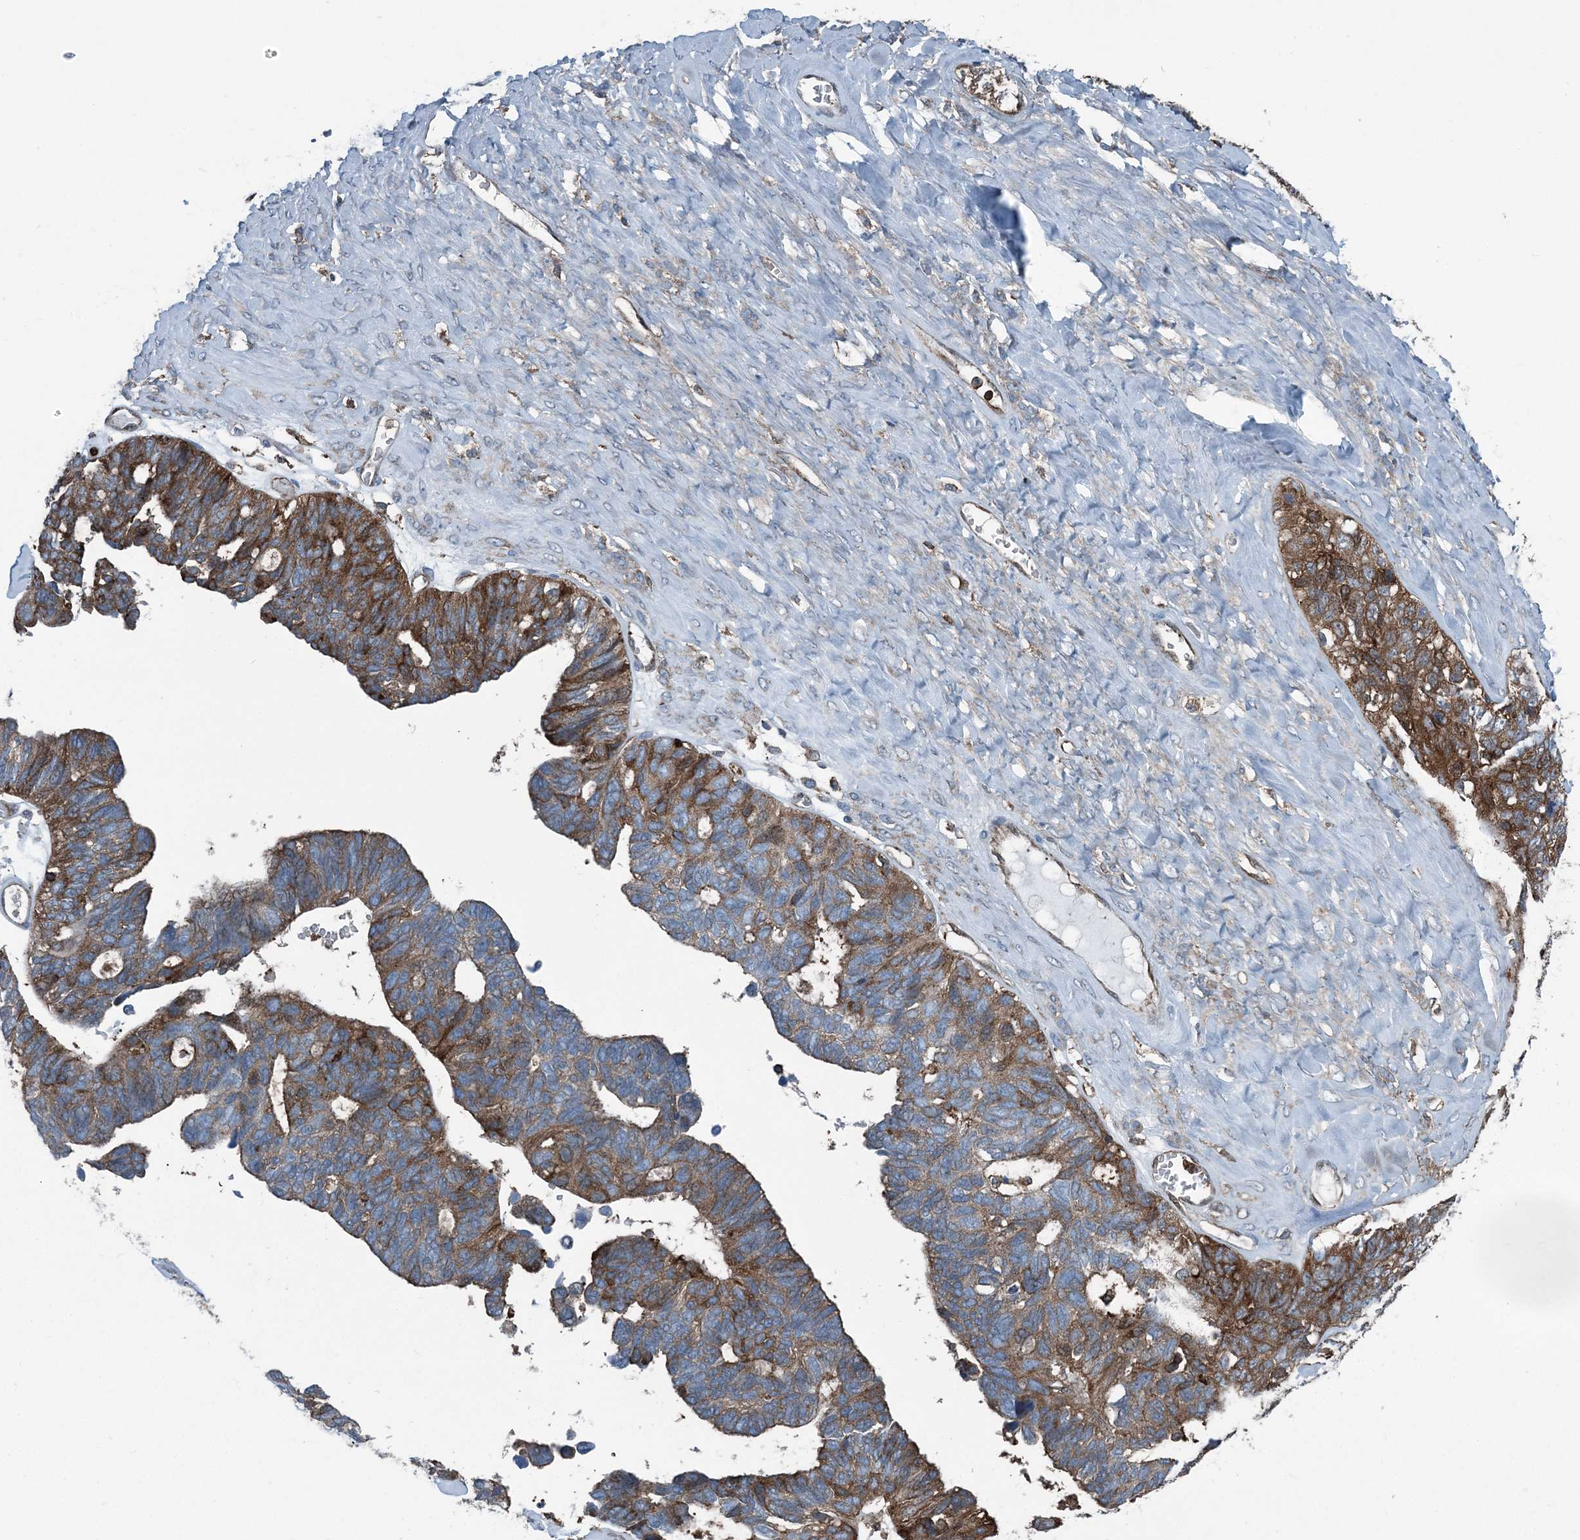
{"staining": {"intensity": "strong", "quantity": ">75%", "location": "cytoplasmic/membranous"}, "tissue": "ovarian cancer", "cell_type": "Tumor cells", "image_type": "cancer", "snomed": [{"axis": "morphology", "description": "Cystadenocarcinoma, serous, NOS"}, {"axis": "topography", "description": "Ovary"}], "caption": "Immunohistochemistry (IHC) (DAB) staining of human ovarian cancer shows strong cytoplasmic/membranous protein positivity in about >75% of tumor cells.", "gene": "CFL1", "patient": {"sex": "female", "age": 79}}